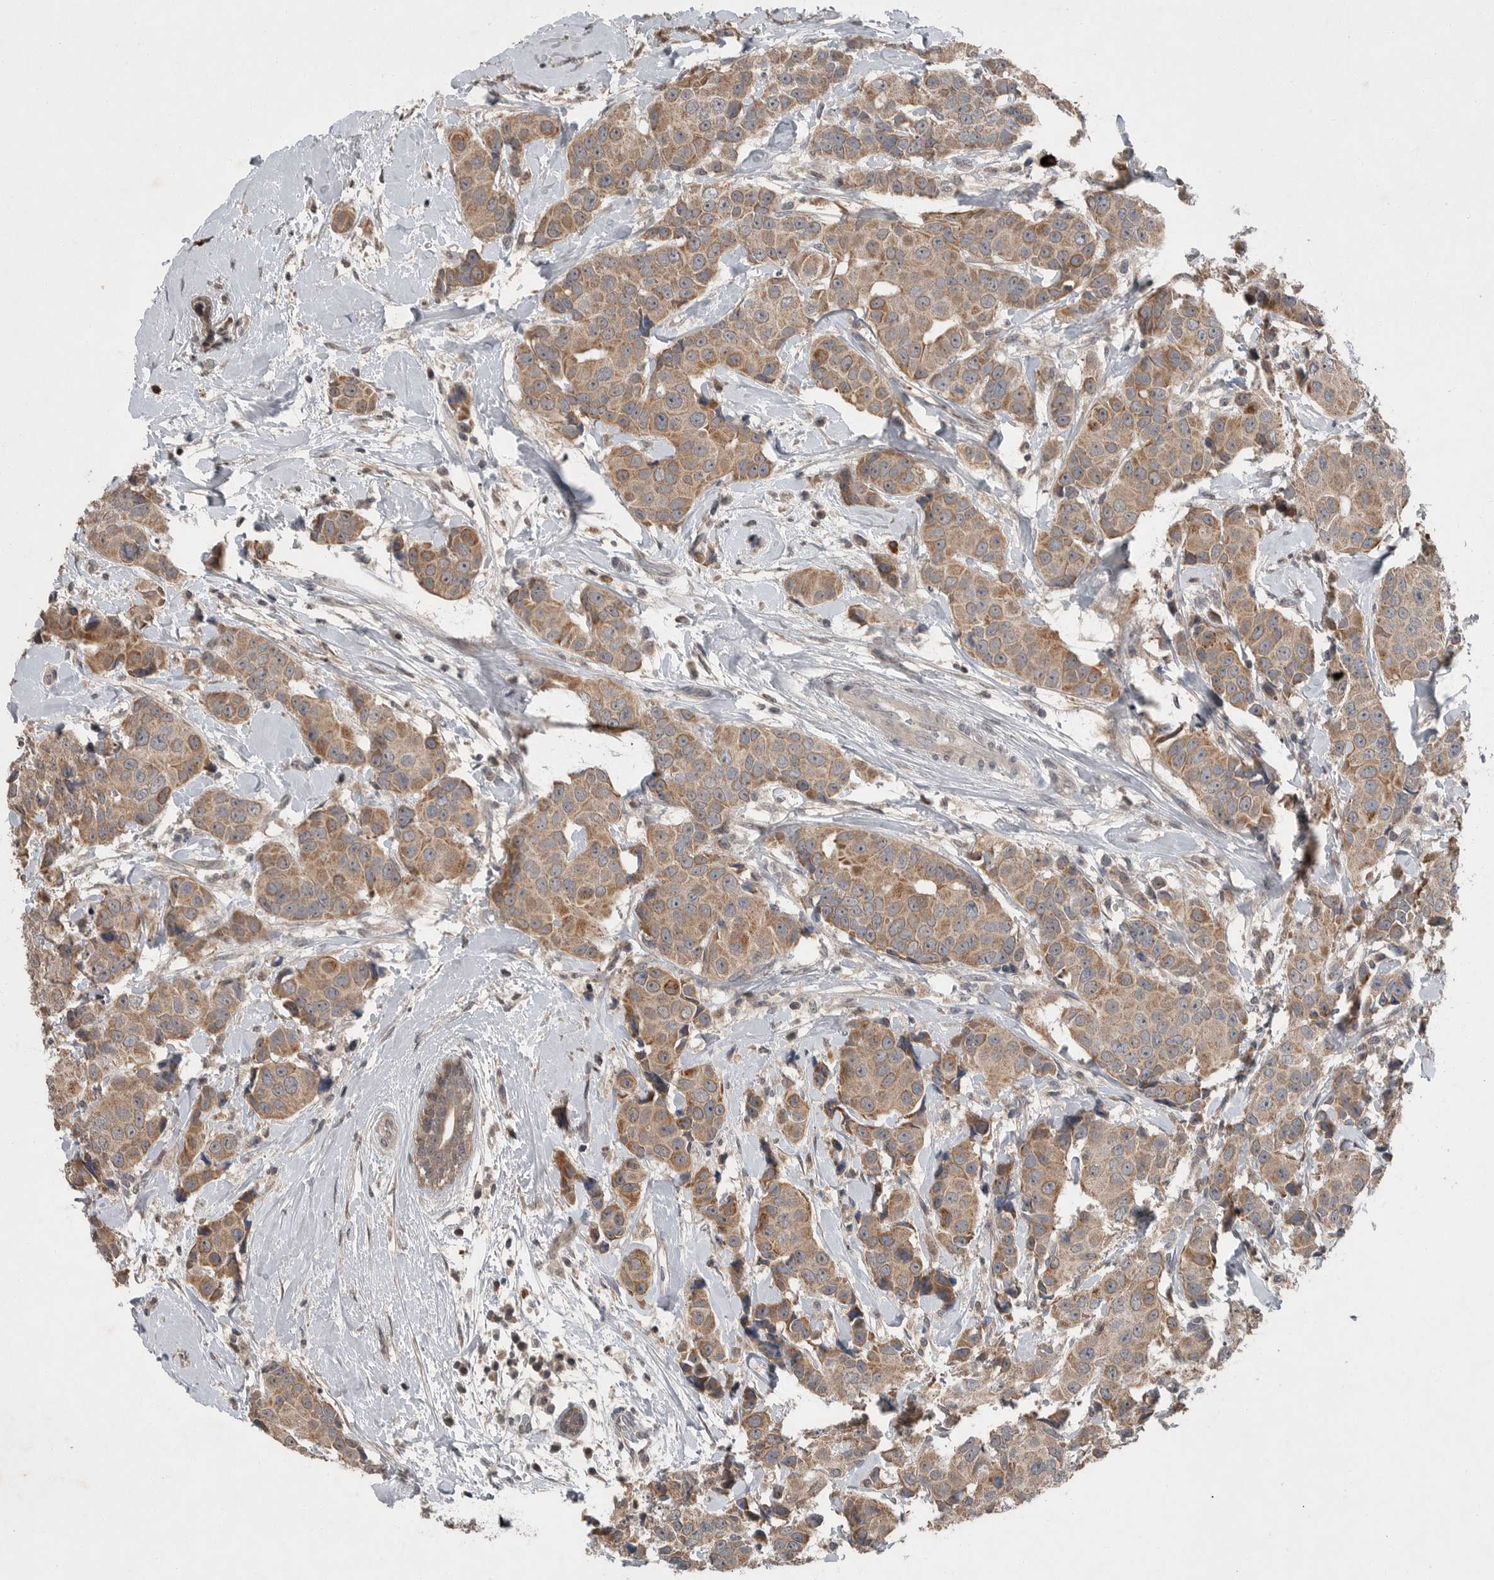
{"staining": {"intensity": "moderate", "quantity": ">75%", "location": "cytoplasmic/membranous"}, "tissue": "breast cancer", "cell_type": "Tumor cells", "image_type": "cancer", "snomed": [{"axis": "morphology", "description": "Normal tissue, NOS"}, {"axis": "morphology", "description": "Duct carcinoma"}, {"axis": "topography", "description": "Breast"}], "caption": "Moderate cytoplasmic/membranous expression is appreciated in approximately >75% of tumor cells in breast infiltrating ductal carcinoma.", "gene": "SCP2", "patient": {"sex": "female", "age": 39}}